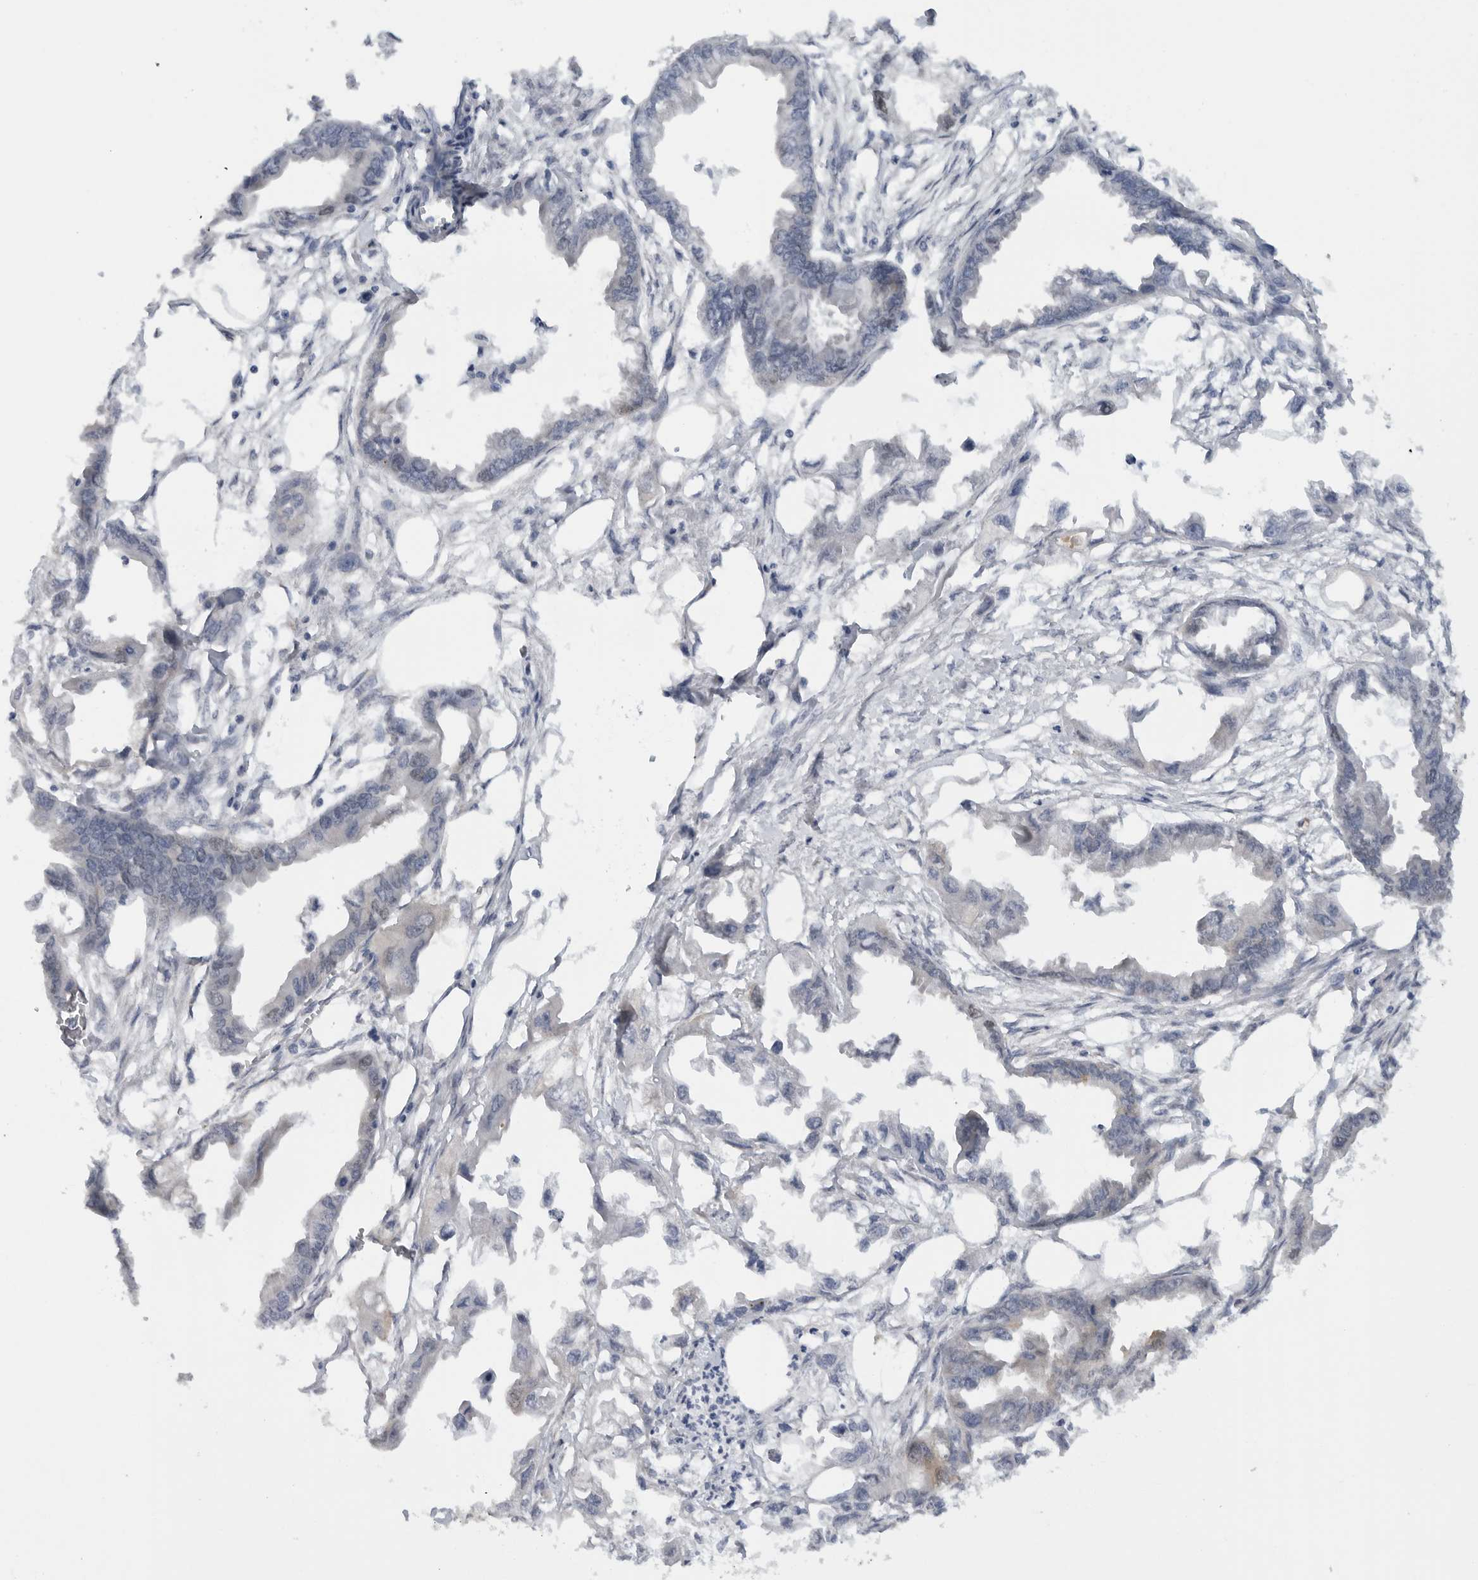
{"staining": {"intensity": "negative", "quantity": "none", "location": "none"}, "tissue": "endometrial cancer", "cell_type": "Tumor cells", "image_type": "cancer", "snomed": [{"axis": "morphology", "description": "Adenocarcinoma, NOS"}, {"axis": "morphology", "description": "Adenocarcinoma, metastatic, NOS"}, {"axis": "topography", "description": "Adipose tissue"}, {"axis": "topography", "description": "Endometrium"}], "caption": "Immunohistochemistry of adenocarcinoma (endometrial) demonstrates no staining in tumor cells.", "gene": "DYRK2", "patient": {"sex": "female", "age": 67}}